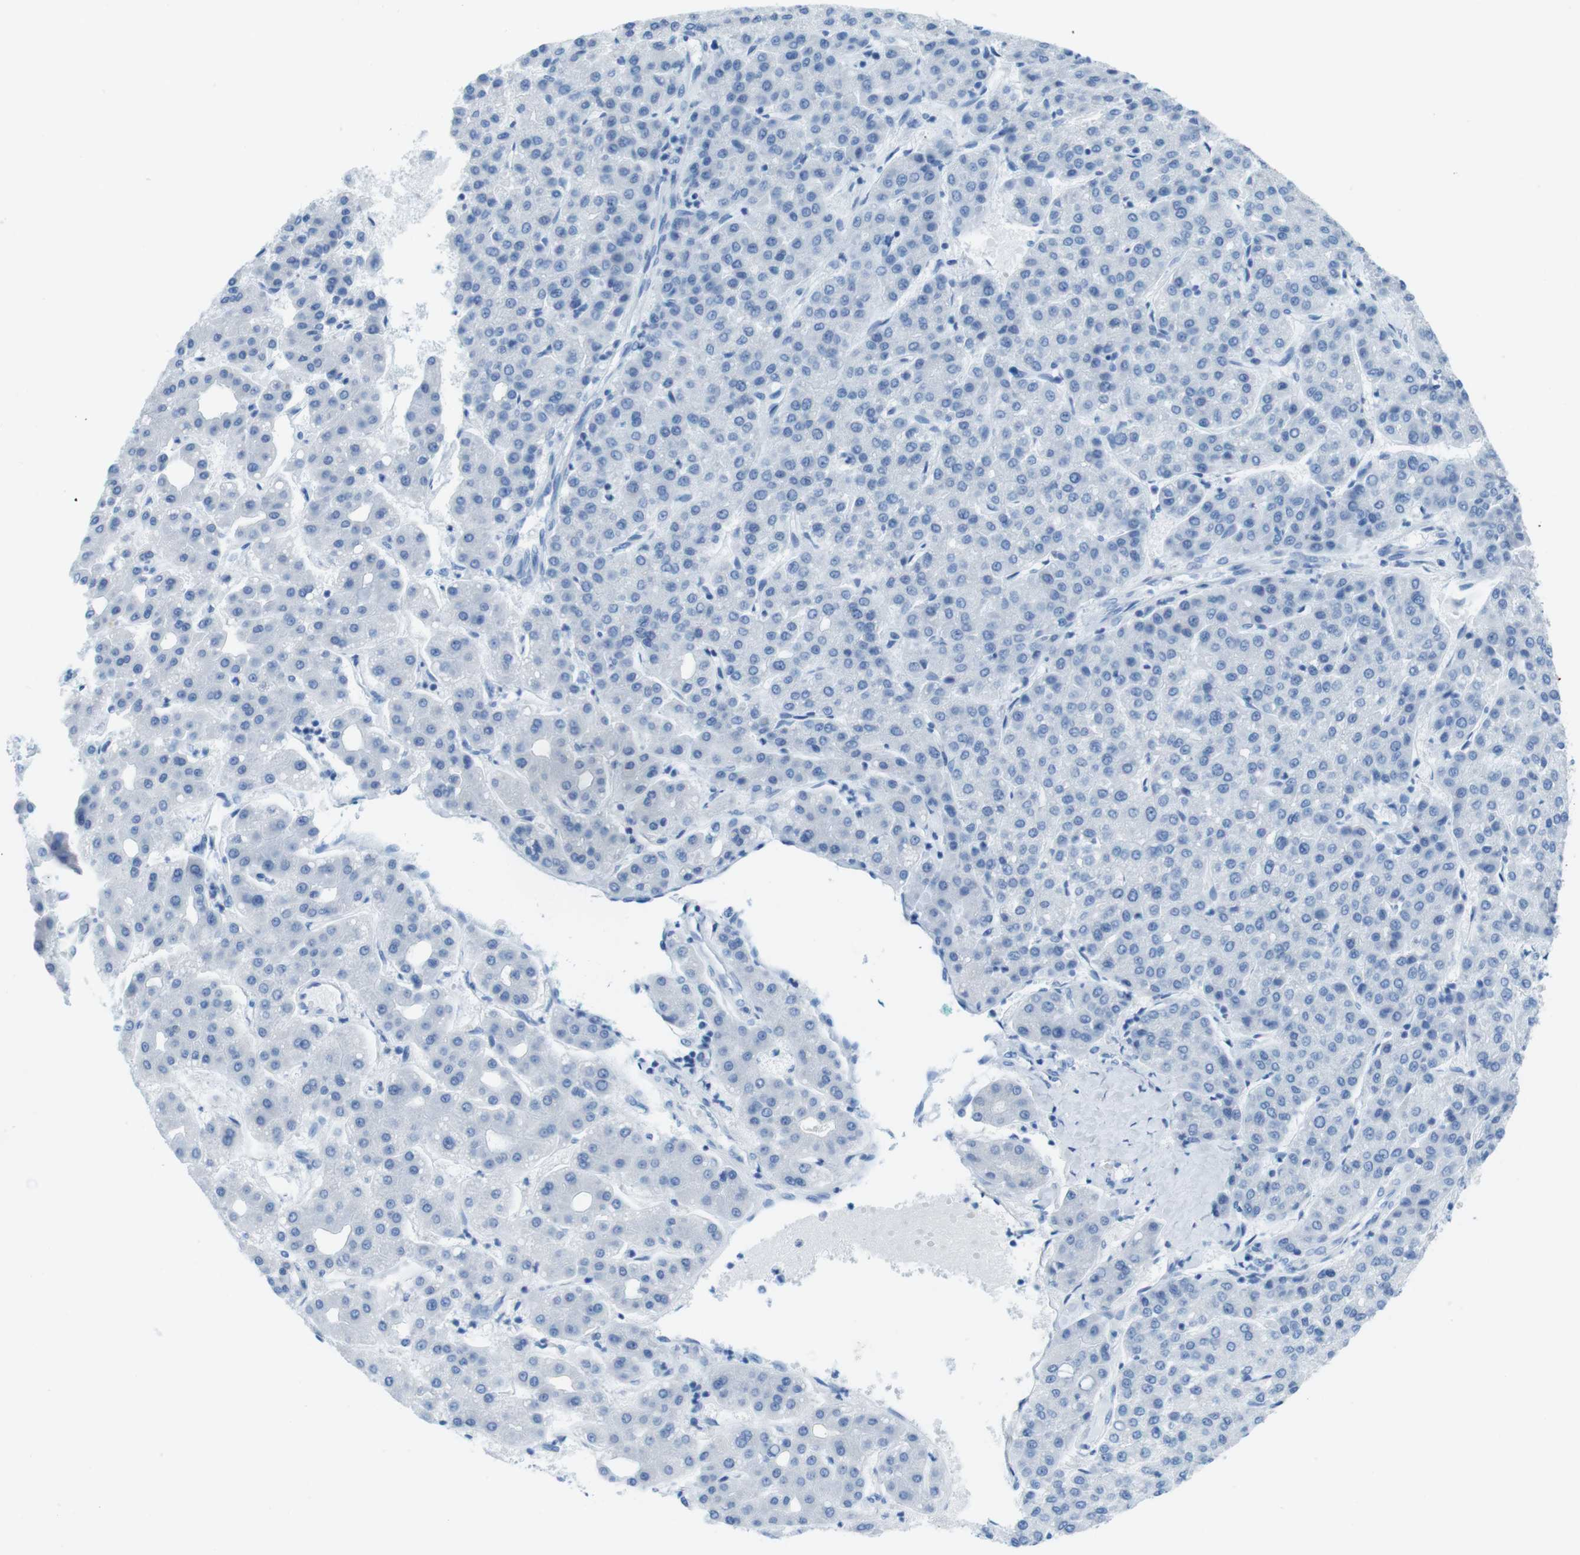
{"staining": {"intensity": "negative", "quantity": "none", "location": "none"}, "tissue": "liver cancer", "cell_type": "Tumor cells", "image_type": "cancer", "snomed": [{"axis": "morphology", "description": "Carcinoma, Hepatocellular, NOS"}, {"axis": "topography", "description": "Liver"}], "caption": "Immunohistochemistry (IHC) of liver hepatocellular carcinoma reveals no staining in tumor cells.", "gene": "GAP43", "patient": {"sex": "male", "age": 65}}